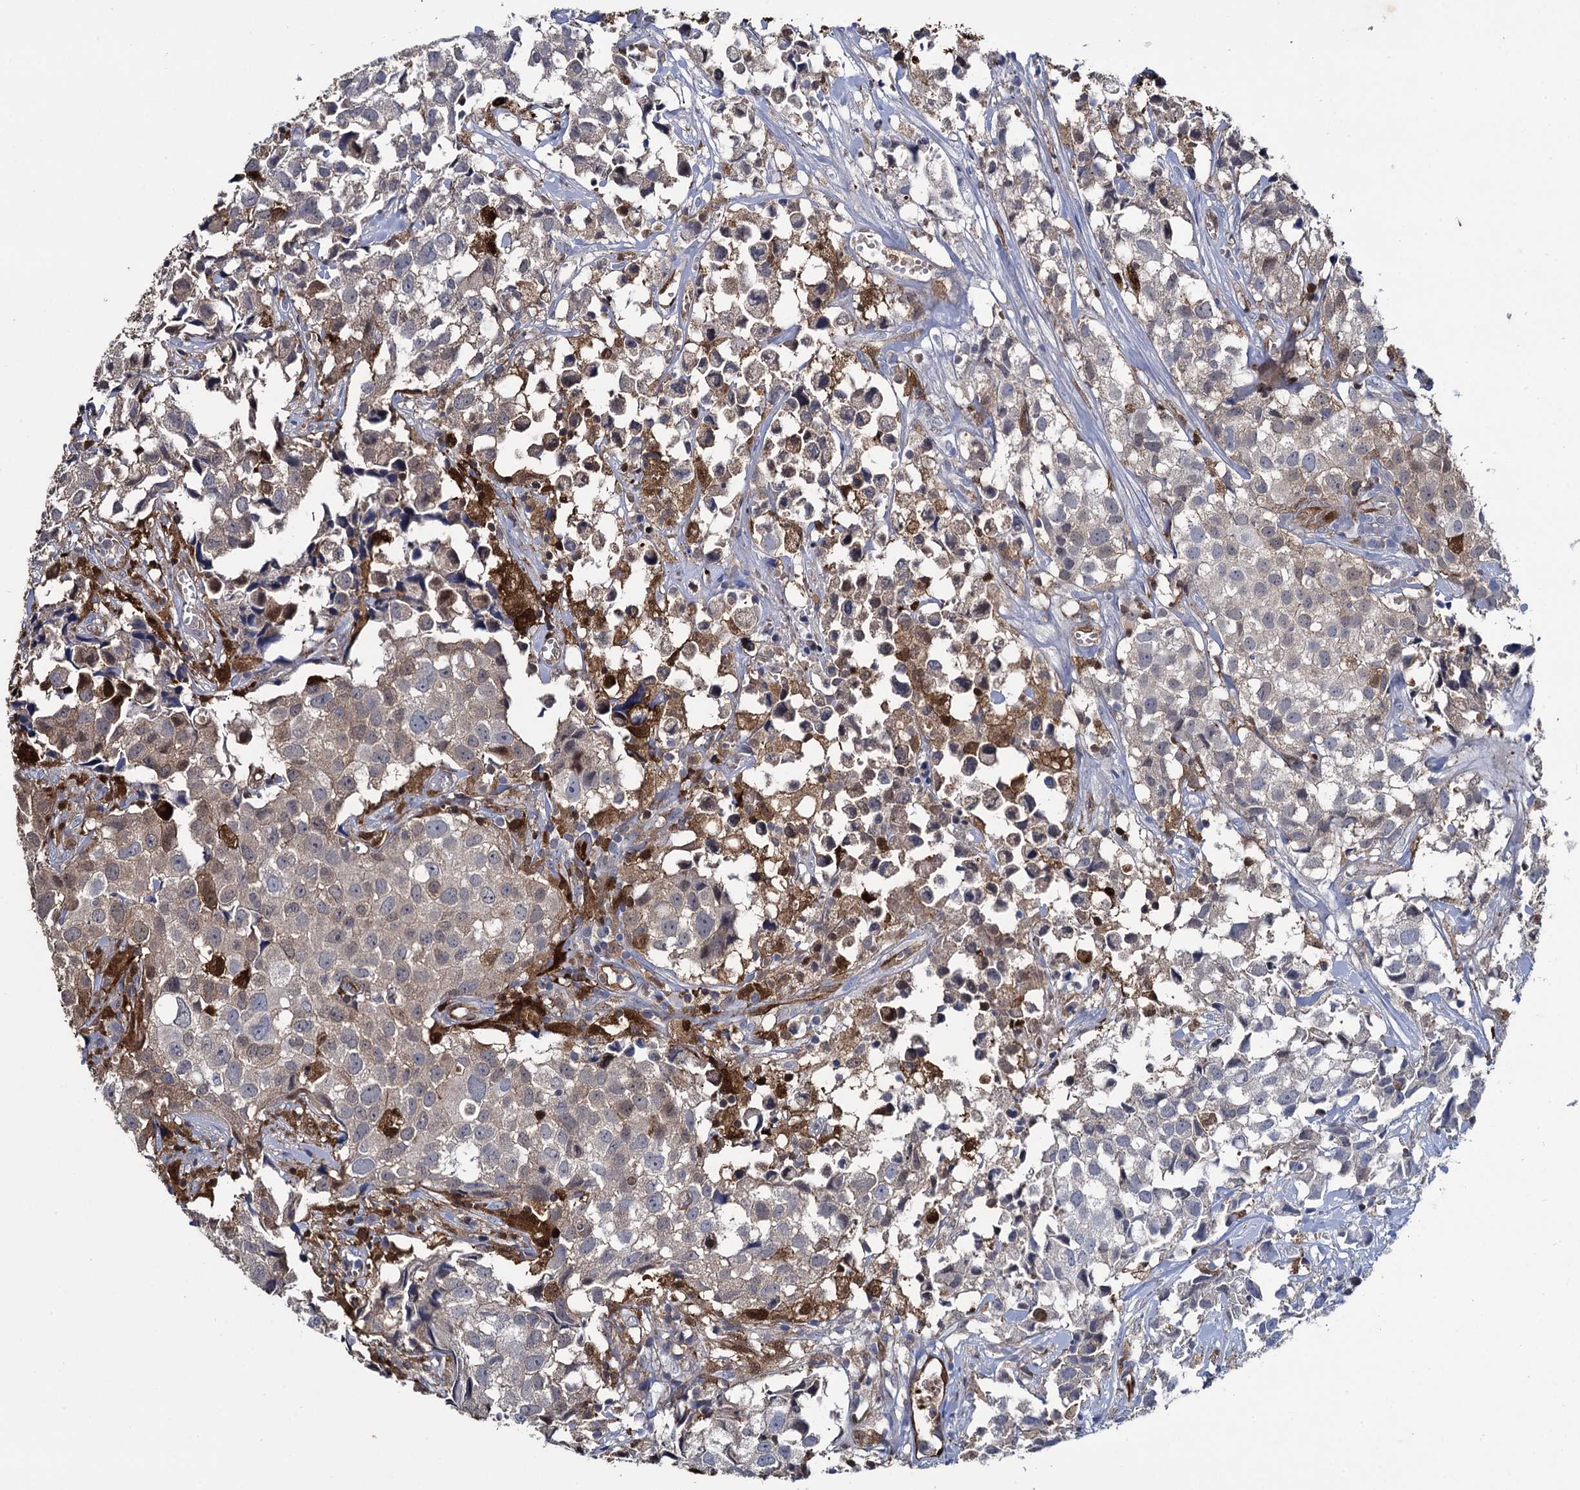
{"staining": {"intensity": "weak", "quantity": "<25%", "location": "cytoplasmic/membranous"}, "tissue": "urothelial cancer", "cell_type": "Tumor cells", "image_type": "cancer", "snomed": [{"axis": "morphology", "description": "Urothelial carcinoma, High grade"}, {"axis": "topography", "description": "Urinary bladder"}], "caption": "DAB immunohistochemical staining of human urothelial carcinoma (high-grade) shows no significant staining in tumor cells.", "gene": "FABP5", "patient": {"sex": "female", "age": 75}}